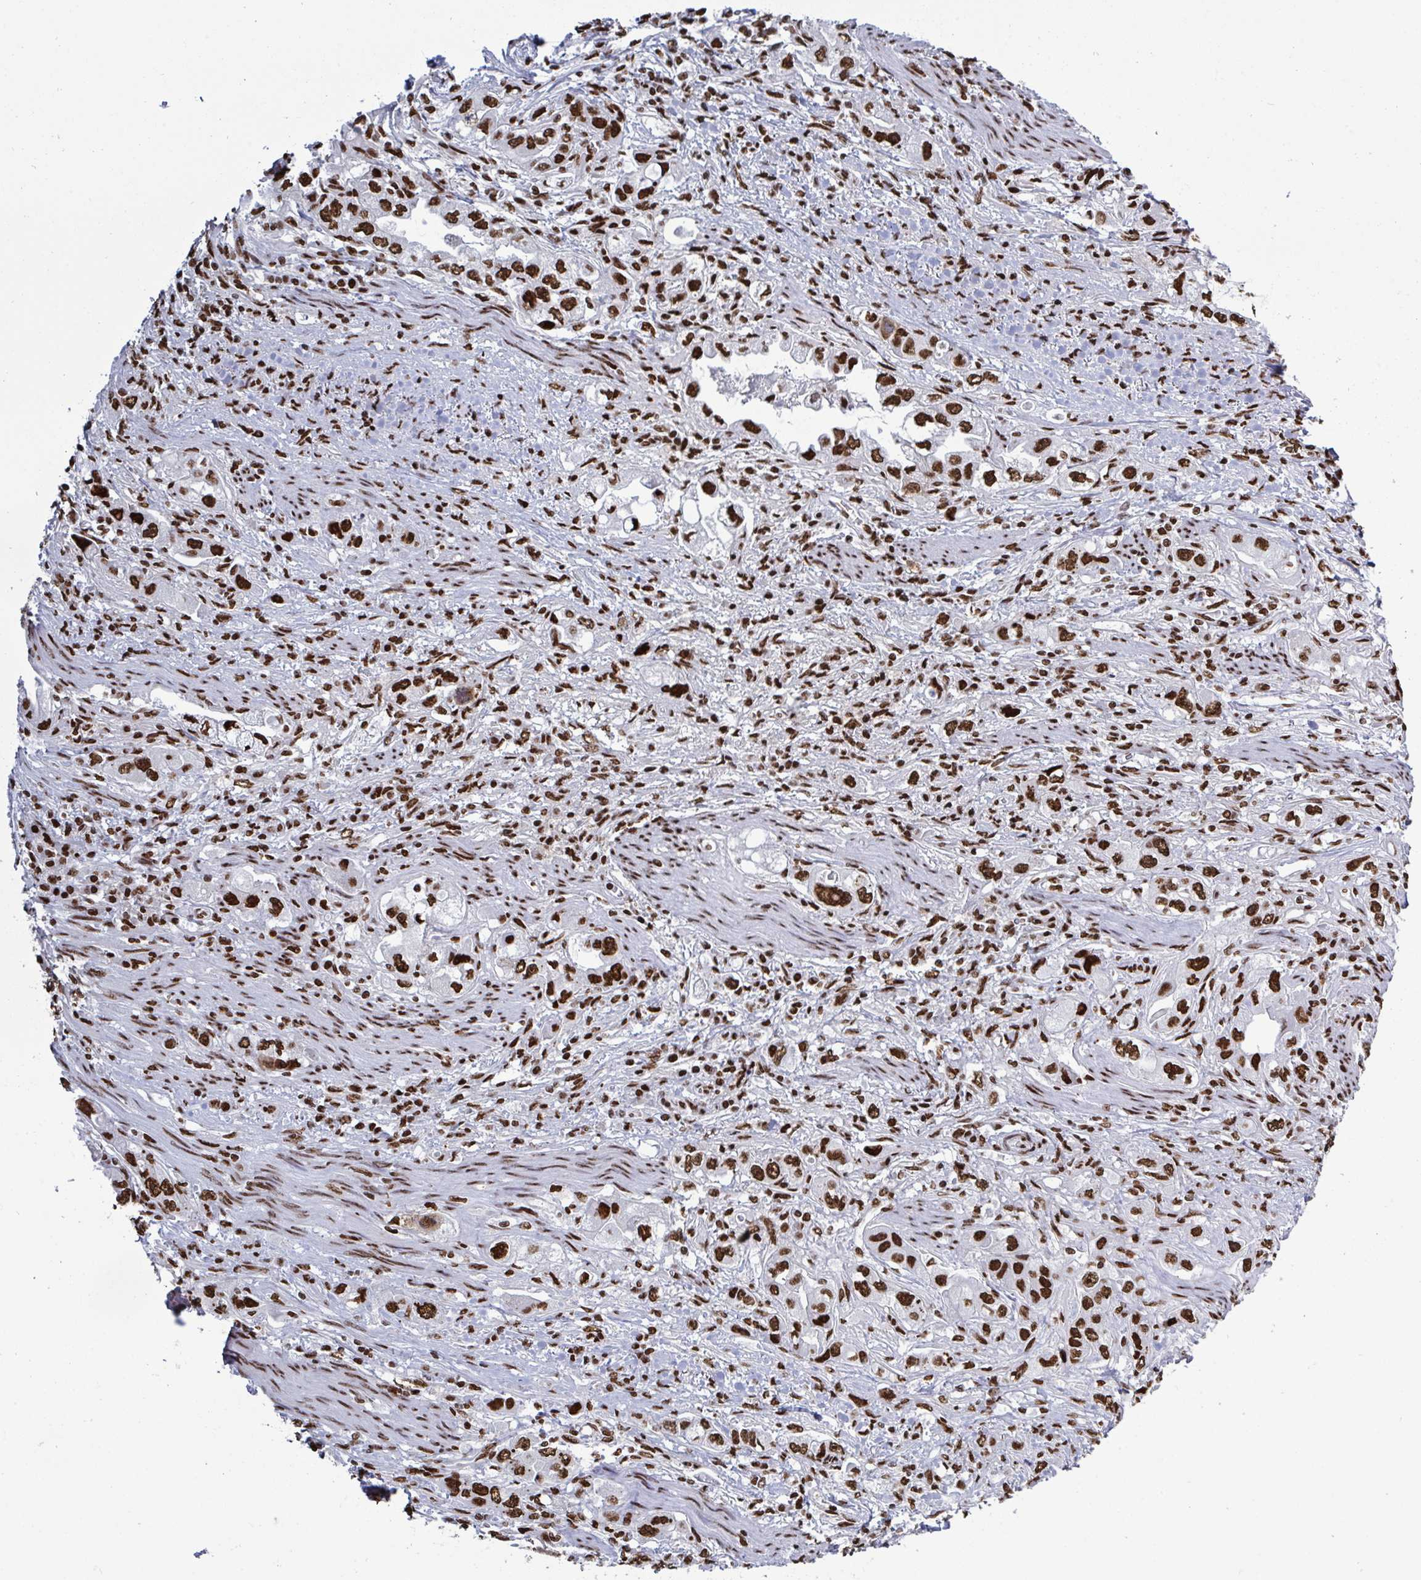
{"staining": {"intensity": "strong", "quantity": ">75%", "location": "nuclear"}, "tissue": "stomach cancer", "cell_type": "Tumor cells", "image_type": "cancer", "snomed": [{"axis": "morphology", "description": "Adenocarcinoma, NOS"}, {"axis": "topography", "description": "Stomach, lower"}], "caption": "Stomach cancer (adenocarcinoma) was stained to show a protein in brown. There is high levels of strong nuclear expression in about >75% of tumor cells. (Stains: DAB in brown, nuclei in blue, Microscopy: brightfield microscopy at high magnification).", "gene": "ZNF607", "patient": {"sex": "female", "age": 93}}